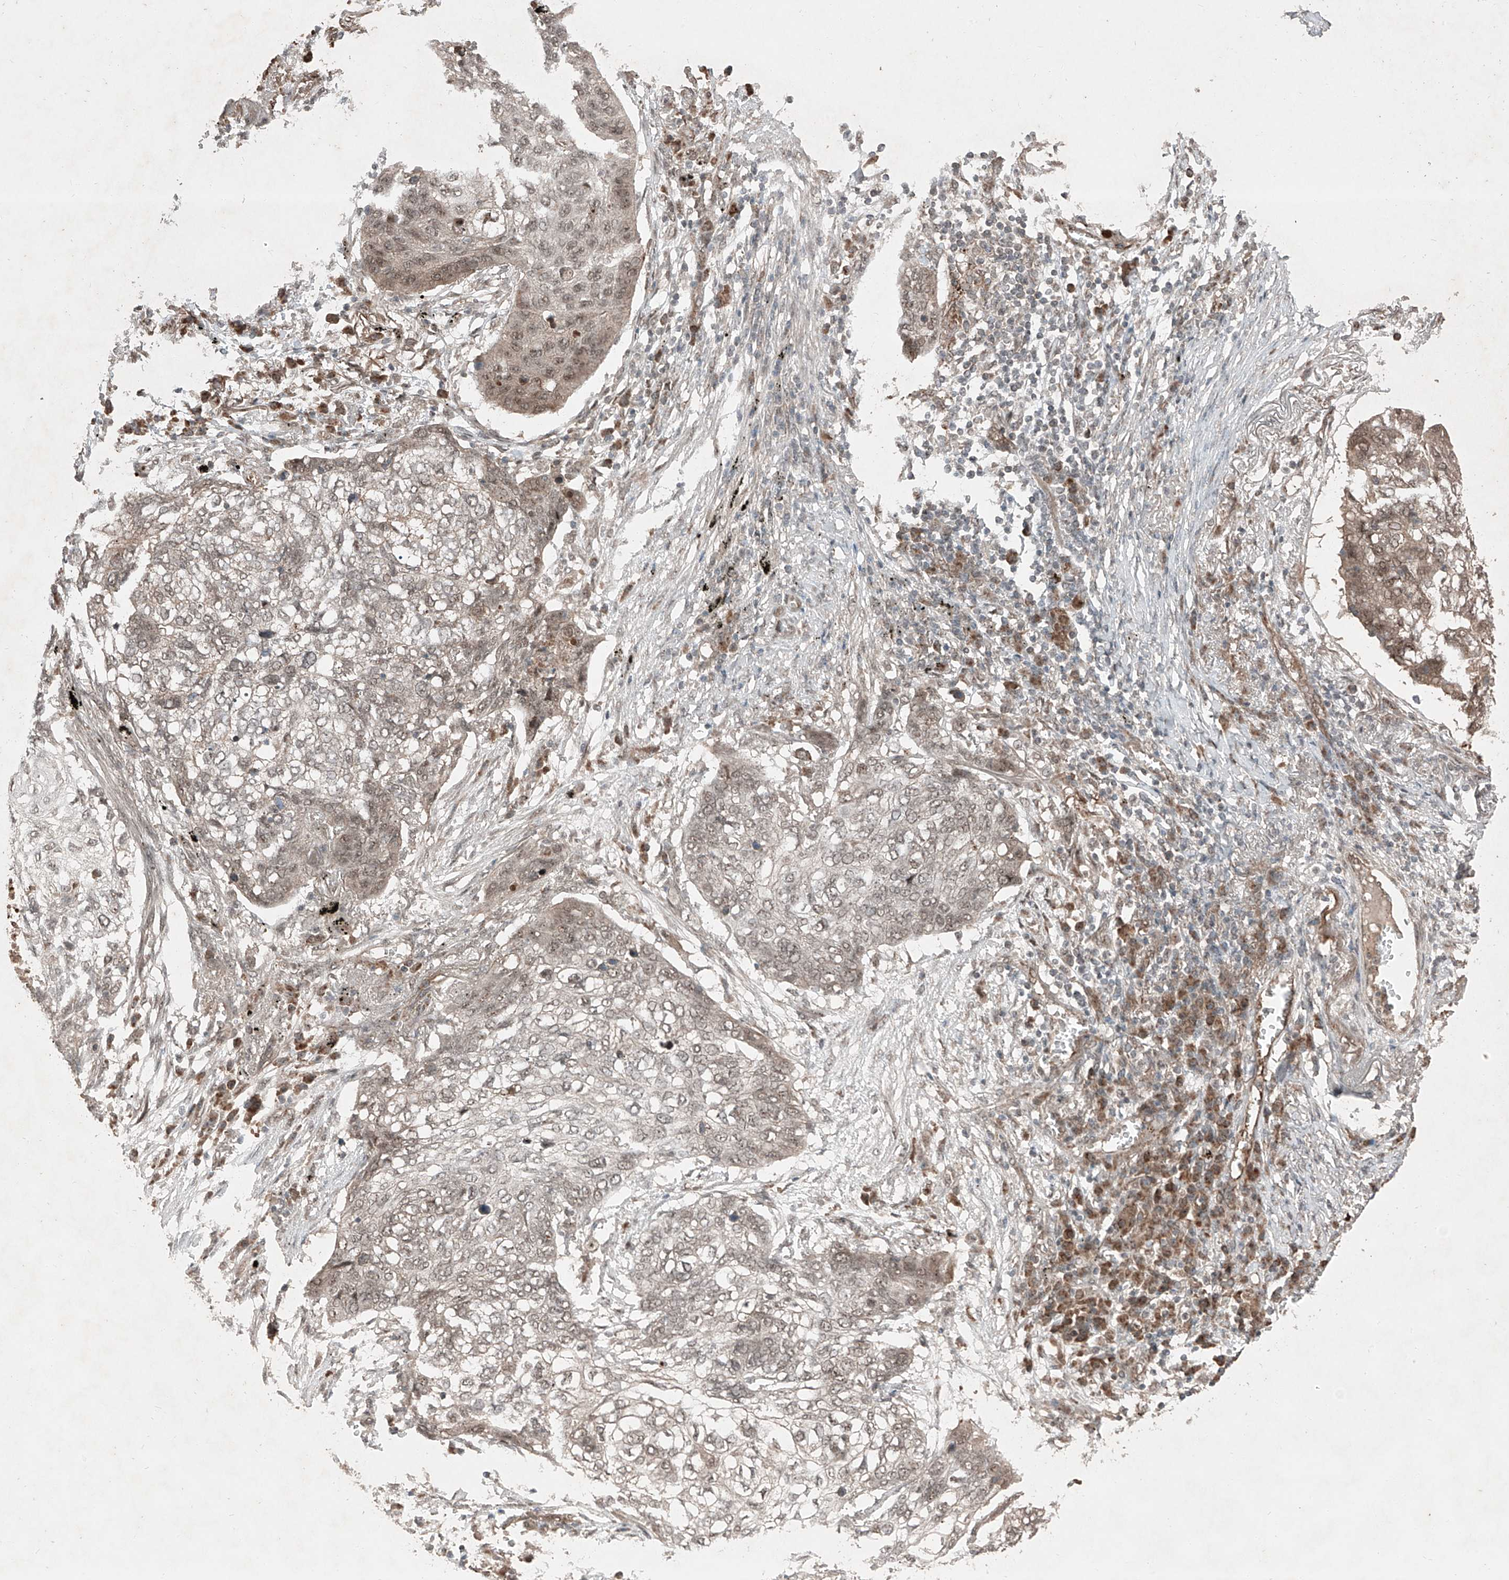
{"staining": {"intensity": "weak", "quantity": "25%-75%", "location": "nuclear"}, "tissue": "lung cancer", "cell_type": "Tumor cells", "image_type": "cancer", "snomed": [{"axis": "morphology", "description": "Squamous cell carcinoma, NOS"}, {"axis": "topography", "description": "Lung"}], "caption": "Weak nuclear expression is present in about 25%-75% of tumor cells in lung cancer (squamous cell carcinoma).", "gene": "ZNF620", "patient": {"sex": "female", "age": 63}}